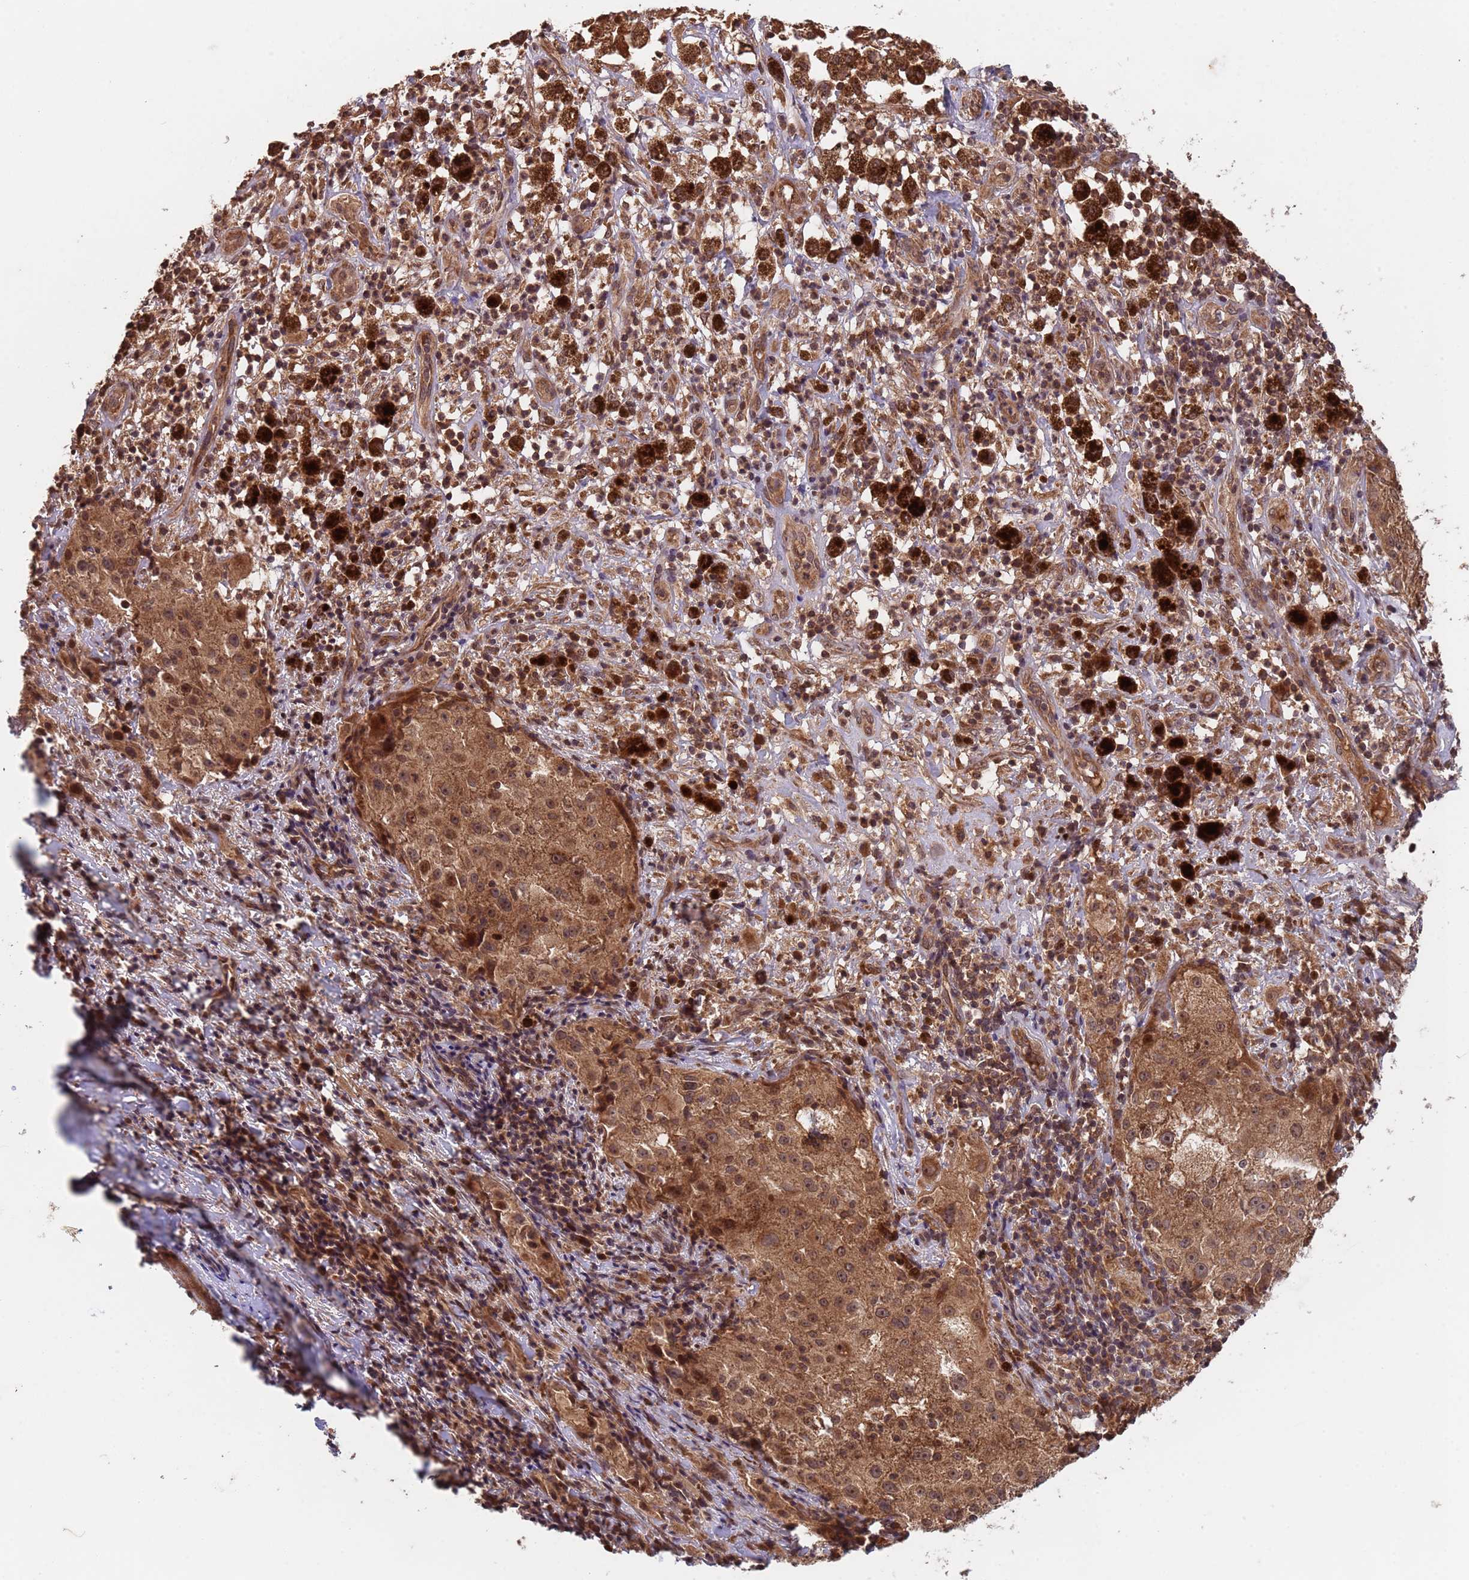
{"staining": {"intensity": "moderate", "quantity": ">75%", "location": "cytoplasmic/membranous,nuclear"}, "tissue": "melanoma", "cell_type": "Tumor cells", "image_type": "cancer", "snomed": [{"axis": "morphology", "description": "Necrosis, NOS"}, {"axis": "morphology", "description": "Malignant melanoma, NOS"}, {"axis": "topography", "description": "Skin"}], "caption": "Brown immunohistochemical staining in human melanoma displays moderate cytoplasmic/membranous and nuclear expression in about >75% of tumor cells.", "gene": "ERI1", "patient": {"sex": "female", "age": 87}}